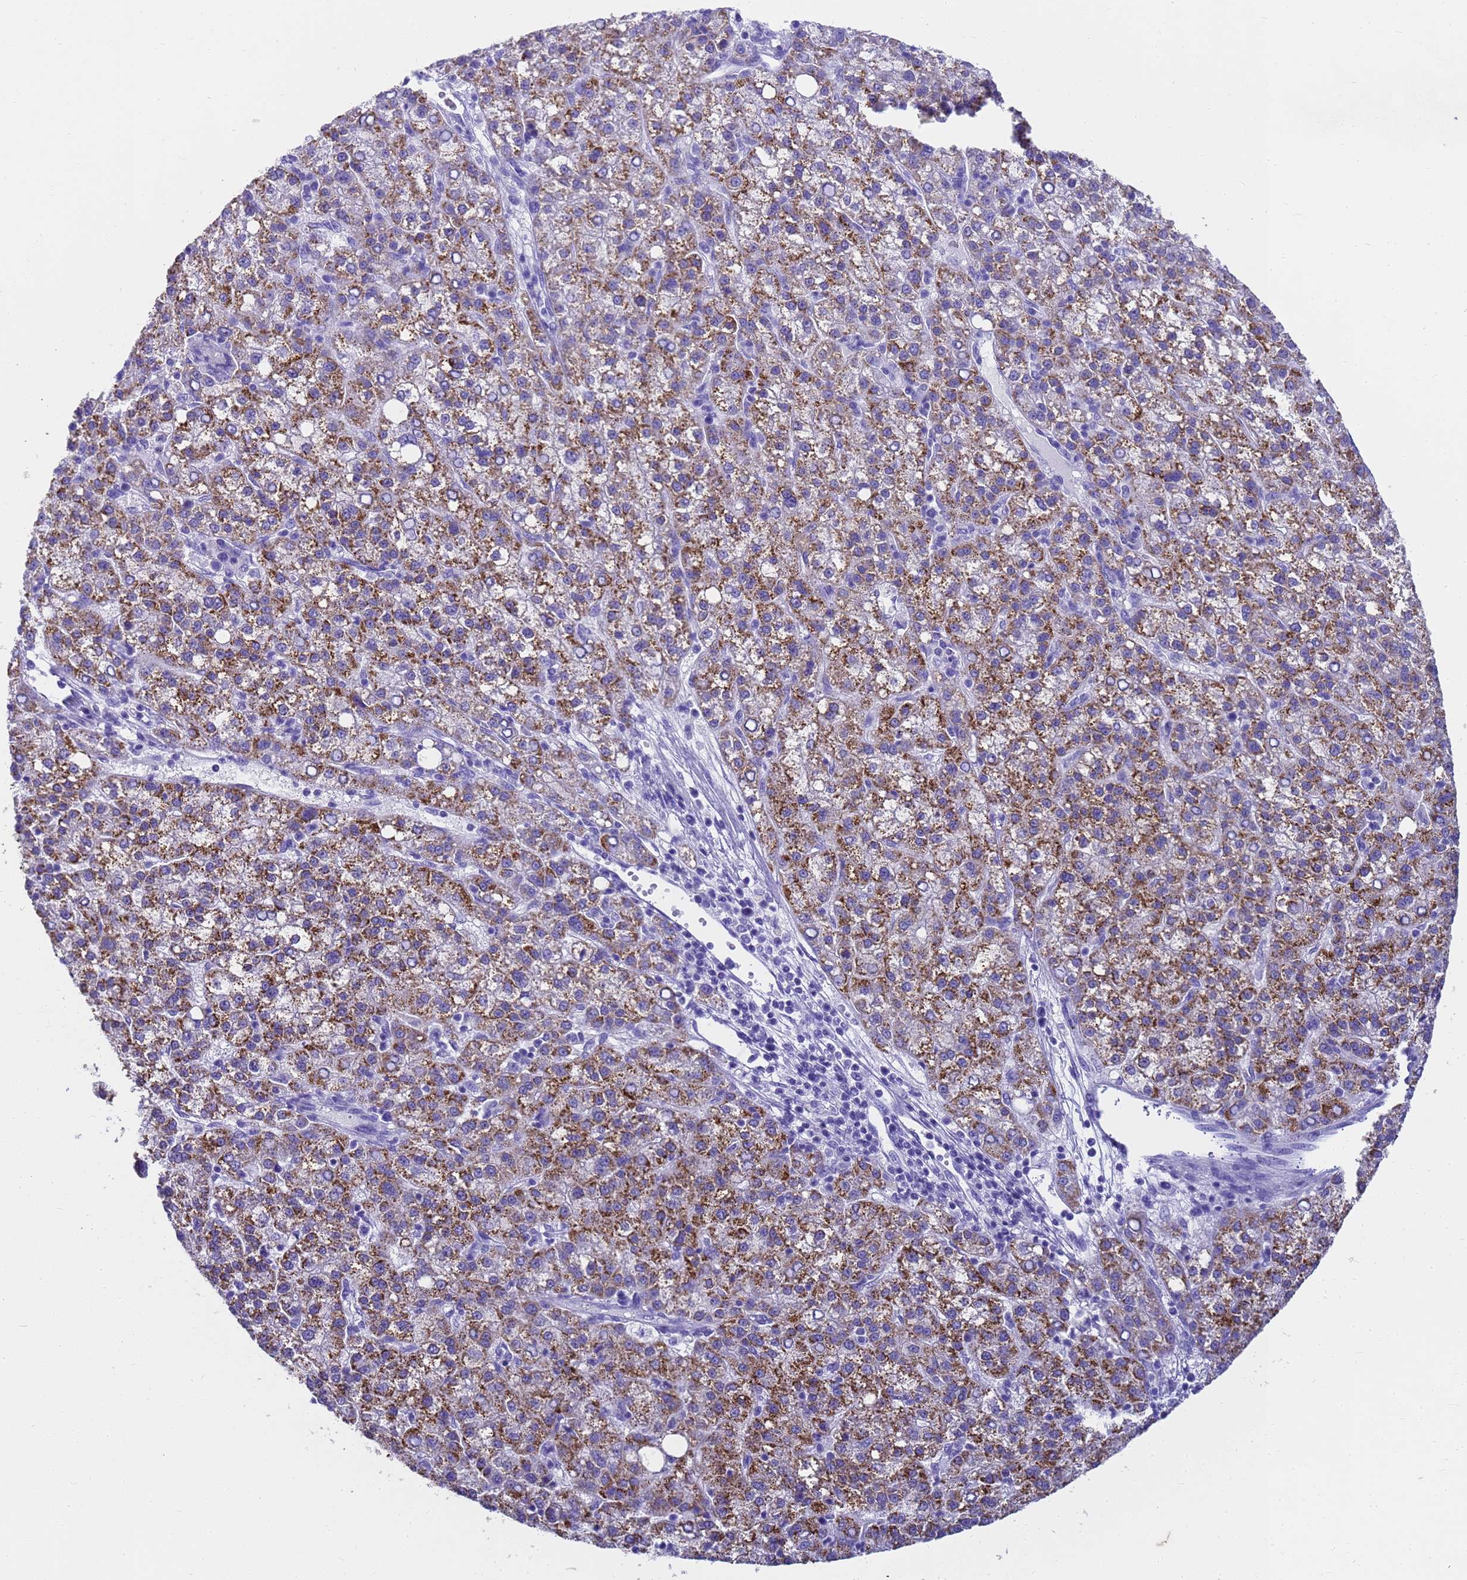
{"staining": {"intensity": "strong", "quantity": ">75%", "location": "cytoplasmic/membranous"}, "tissue": "liver cancer", "cell_type": "Tumor cells", "image_type": "cancer", "snomed": [{"axis": "morphology", "description": "Carcinoma, Hepatocellular, NOS"}, {"axis": "topography", "description": "Liver"}], "caption": "The immunohistochemical stain shows strong cytoplasmic/membranous expression in tumor cells of liver hepatocellular carcinoma tissue.", "gene": "MS4A13", "patient": {"sex": "female", "age": 58}}